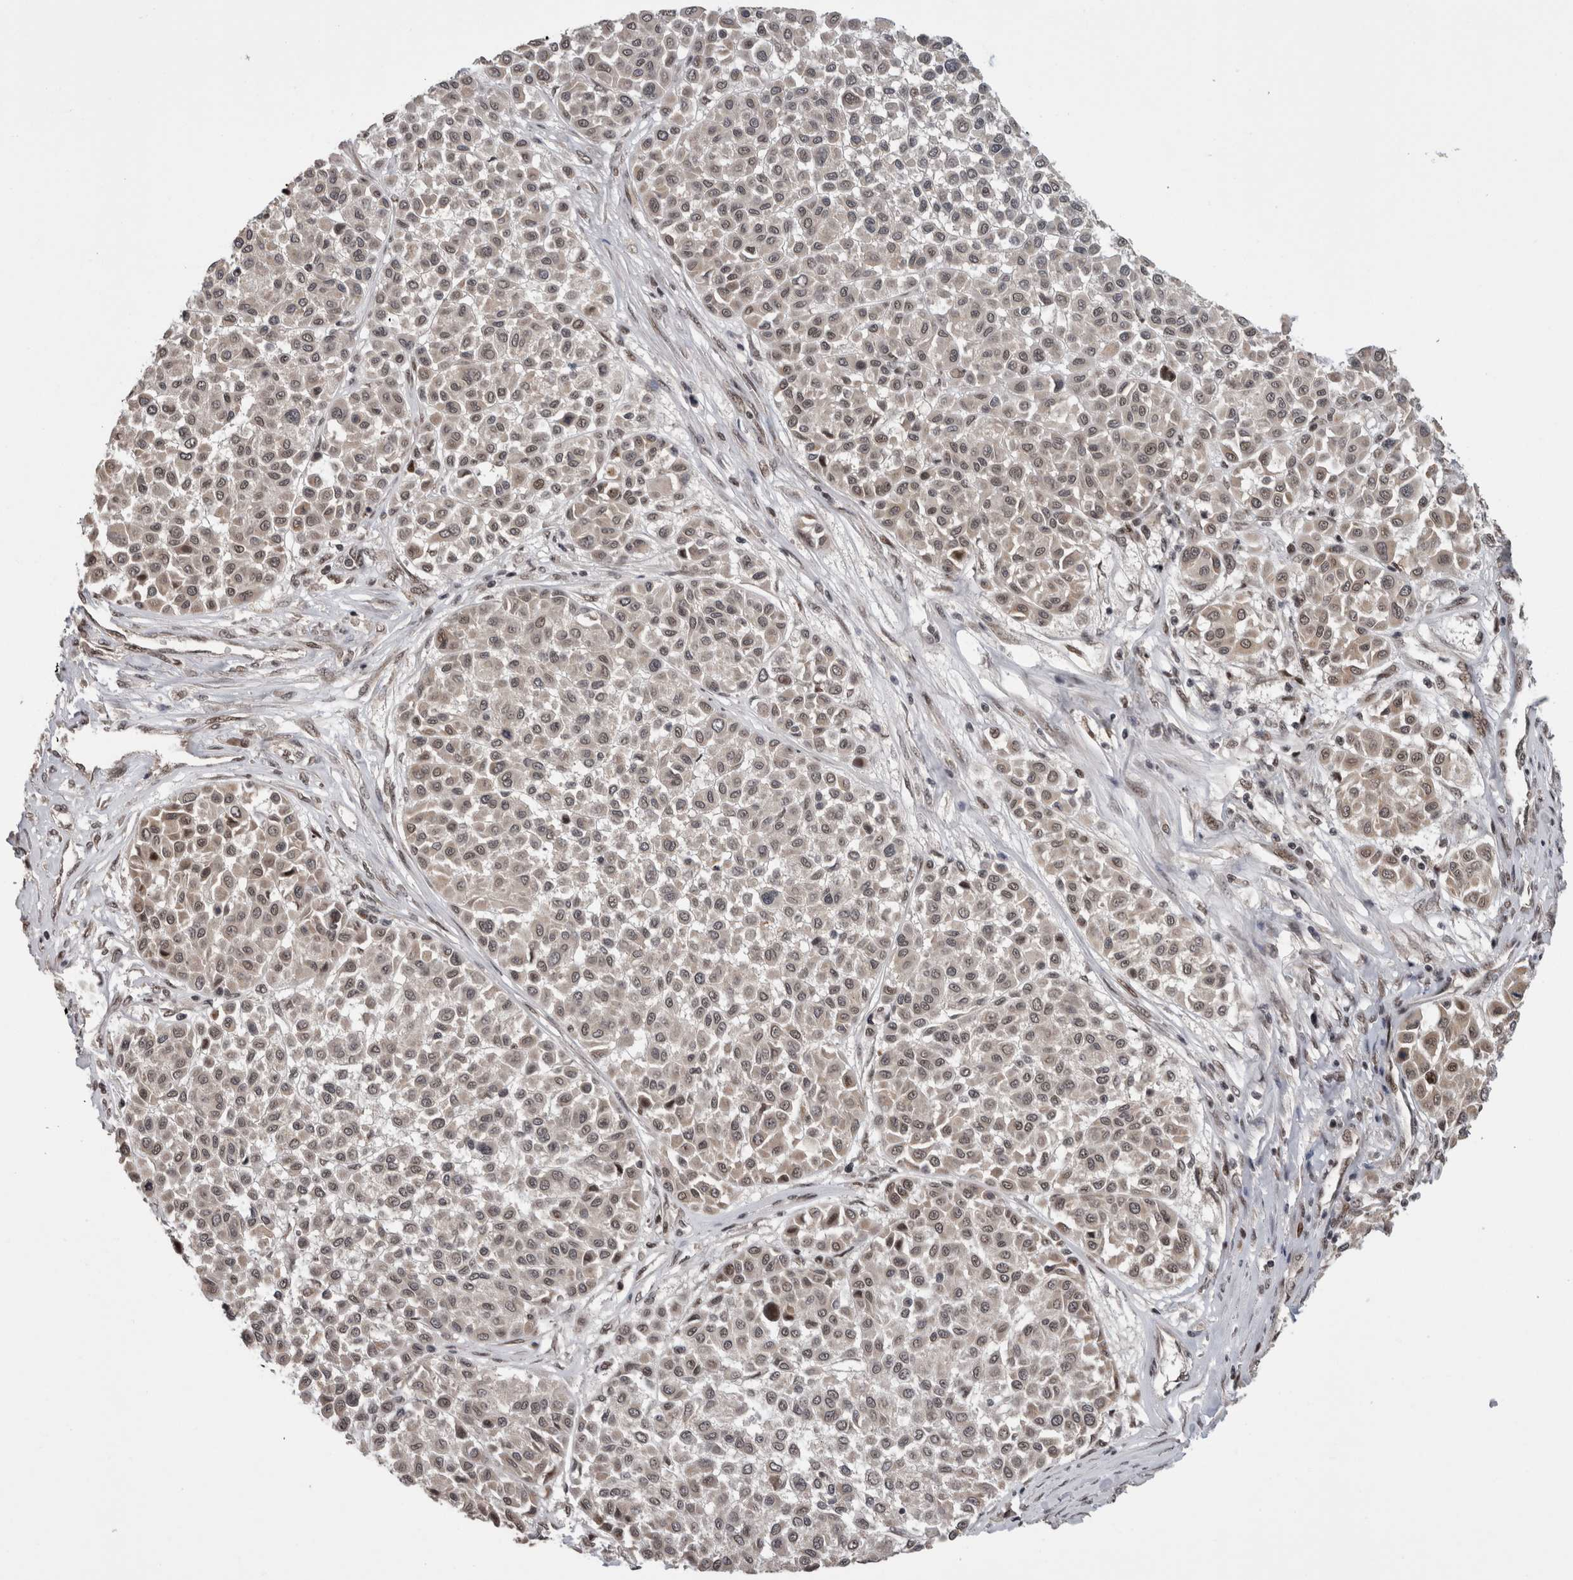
{"staining": {"intensity": "weak", "quantity": "<25%", "location": "nuclear"}, "tissue": "melanoma", "cell_type": "Tumor cells", "image_type": "cancer", "snomed": [{"axis": "morphology", "description": "Malignant melanoma, Metastatic site"}, {"axis": "topography", "description": "Soft tissue"}], "caption": "High power microscopy photomicrograph of an immunohistochemistry photomicrograph of melanoma, revealing no significant expression in tumor cells.", "gene": "CPSF2", "patient": {"sex": "male", "age": 41}}